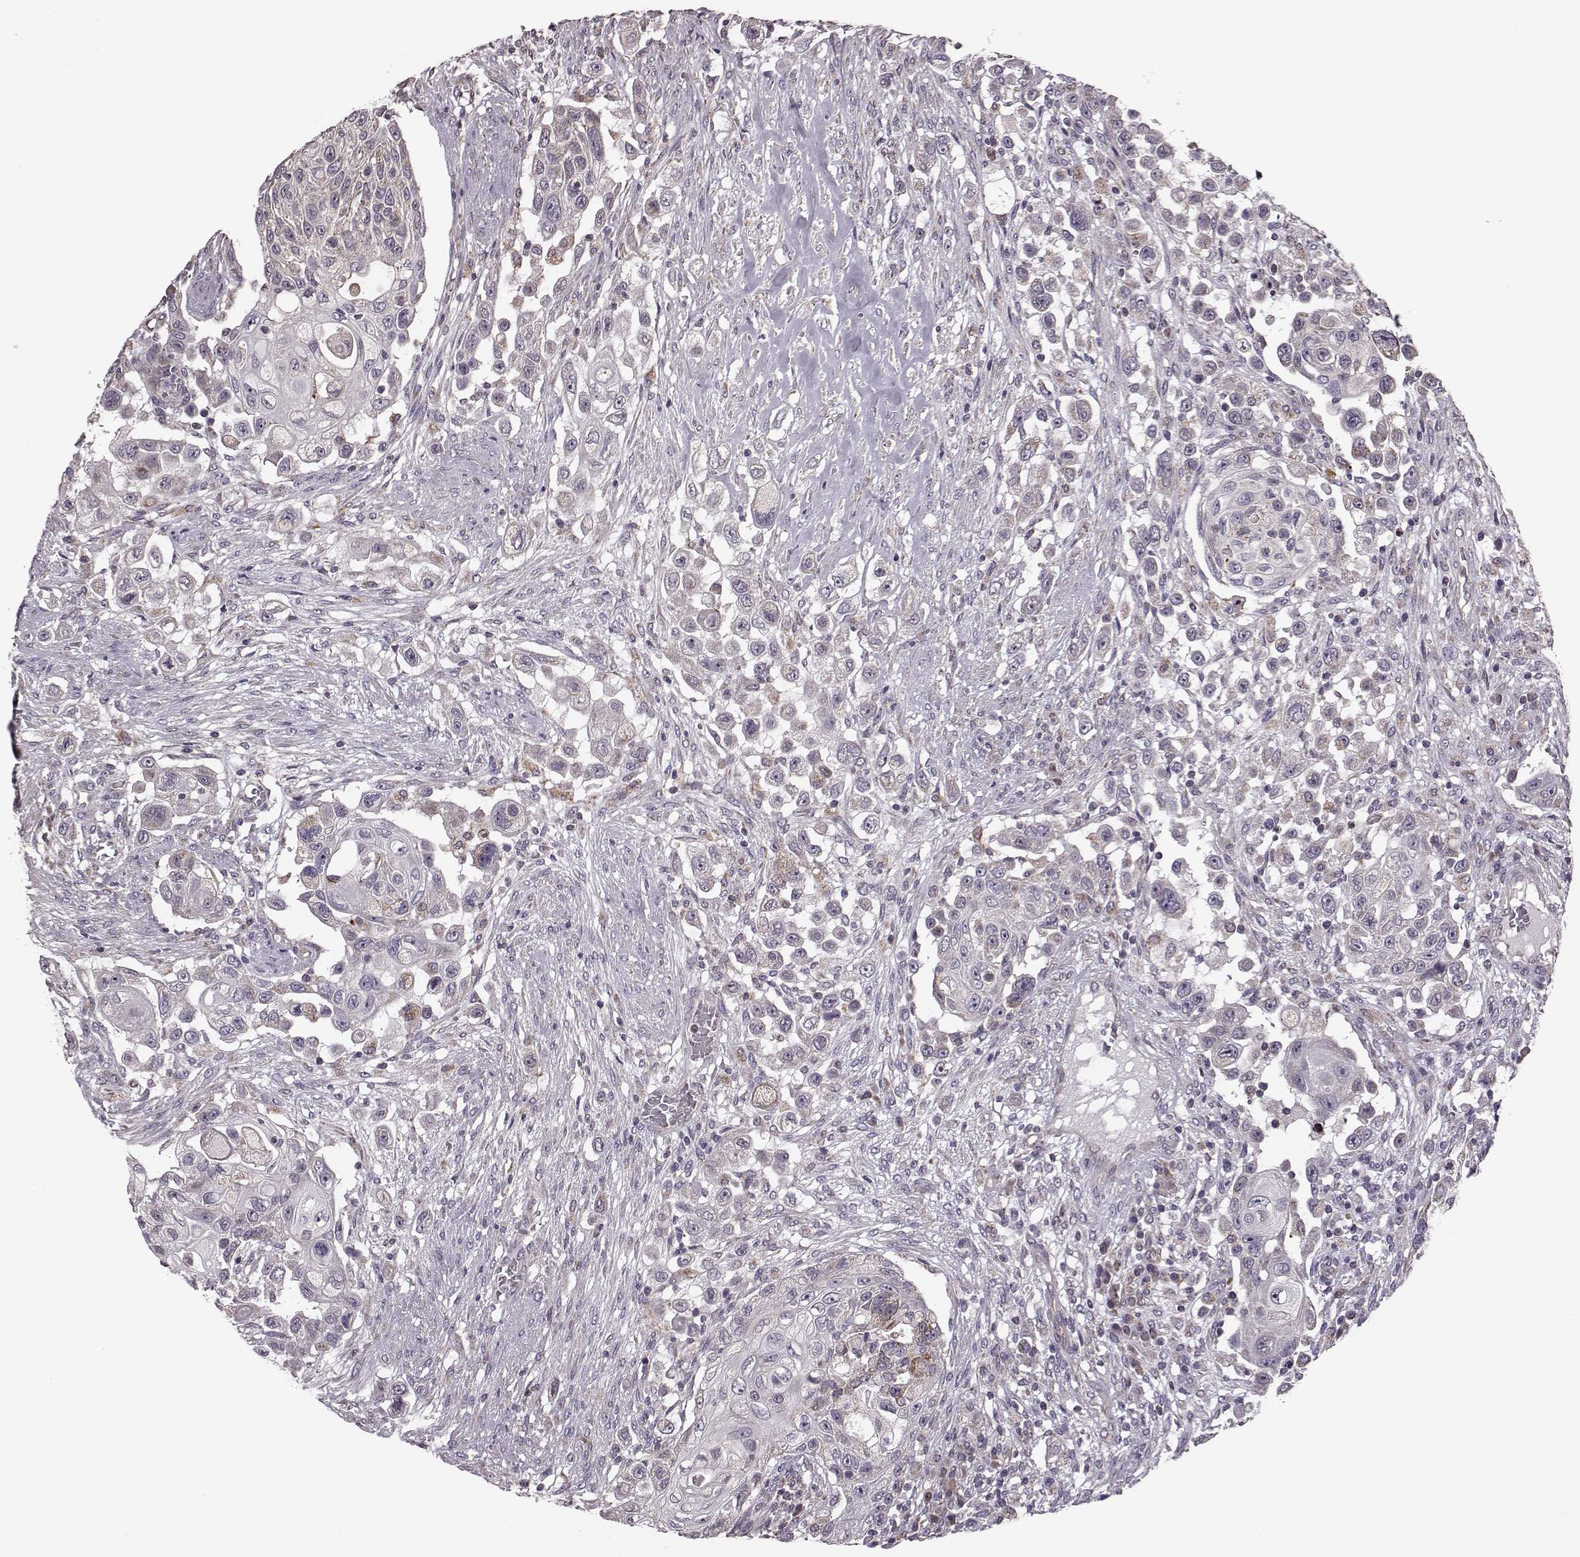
{"staining": {"intensity": "negative", "quantity": "none", "location": "none"}, "tissue": "urothelial cancer", "cell_type": "Tumor cells", "image_type": "cancer", "snomed": [{"axis": "morphology", "description": "Urothelial carcinoma, High grade"}, {"axis": "topography", "description": "Urinary bladder"}], "caption": "Tumor cells are negative for protein expression in human urothelial cancer.", "gene": "PUDP", "patient": {"sex": "female", "age": 56}}